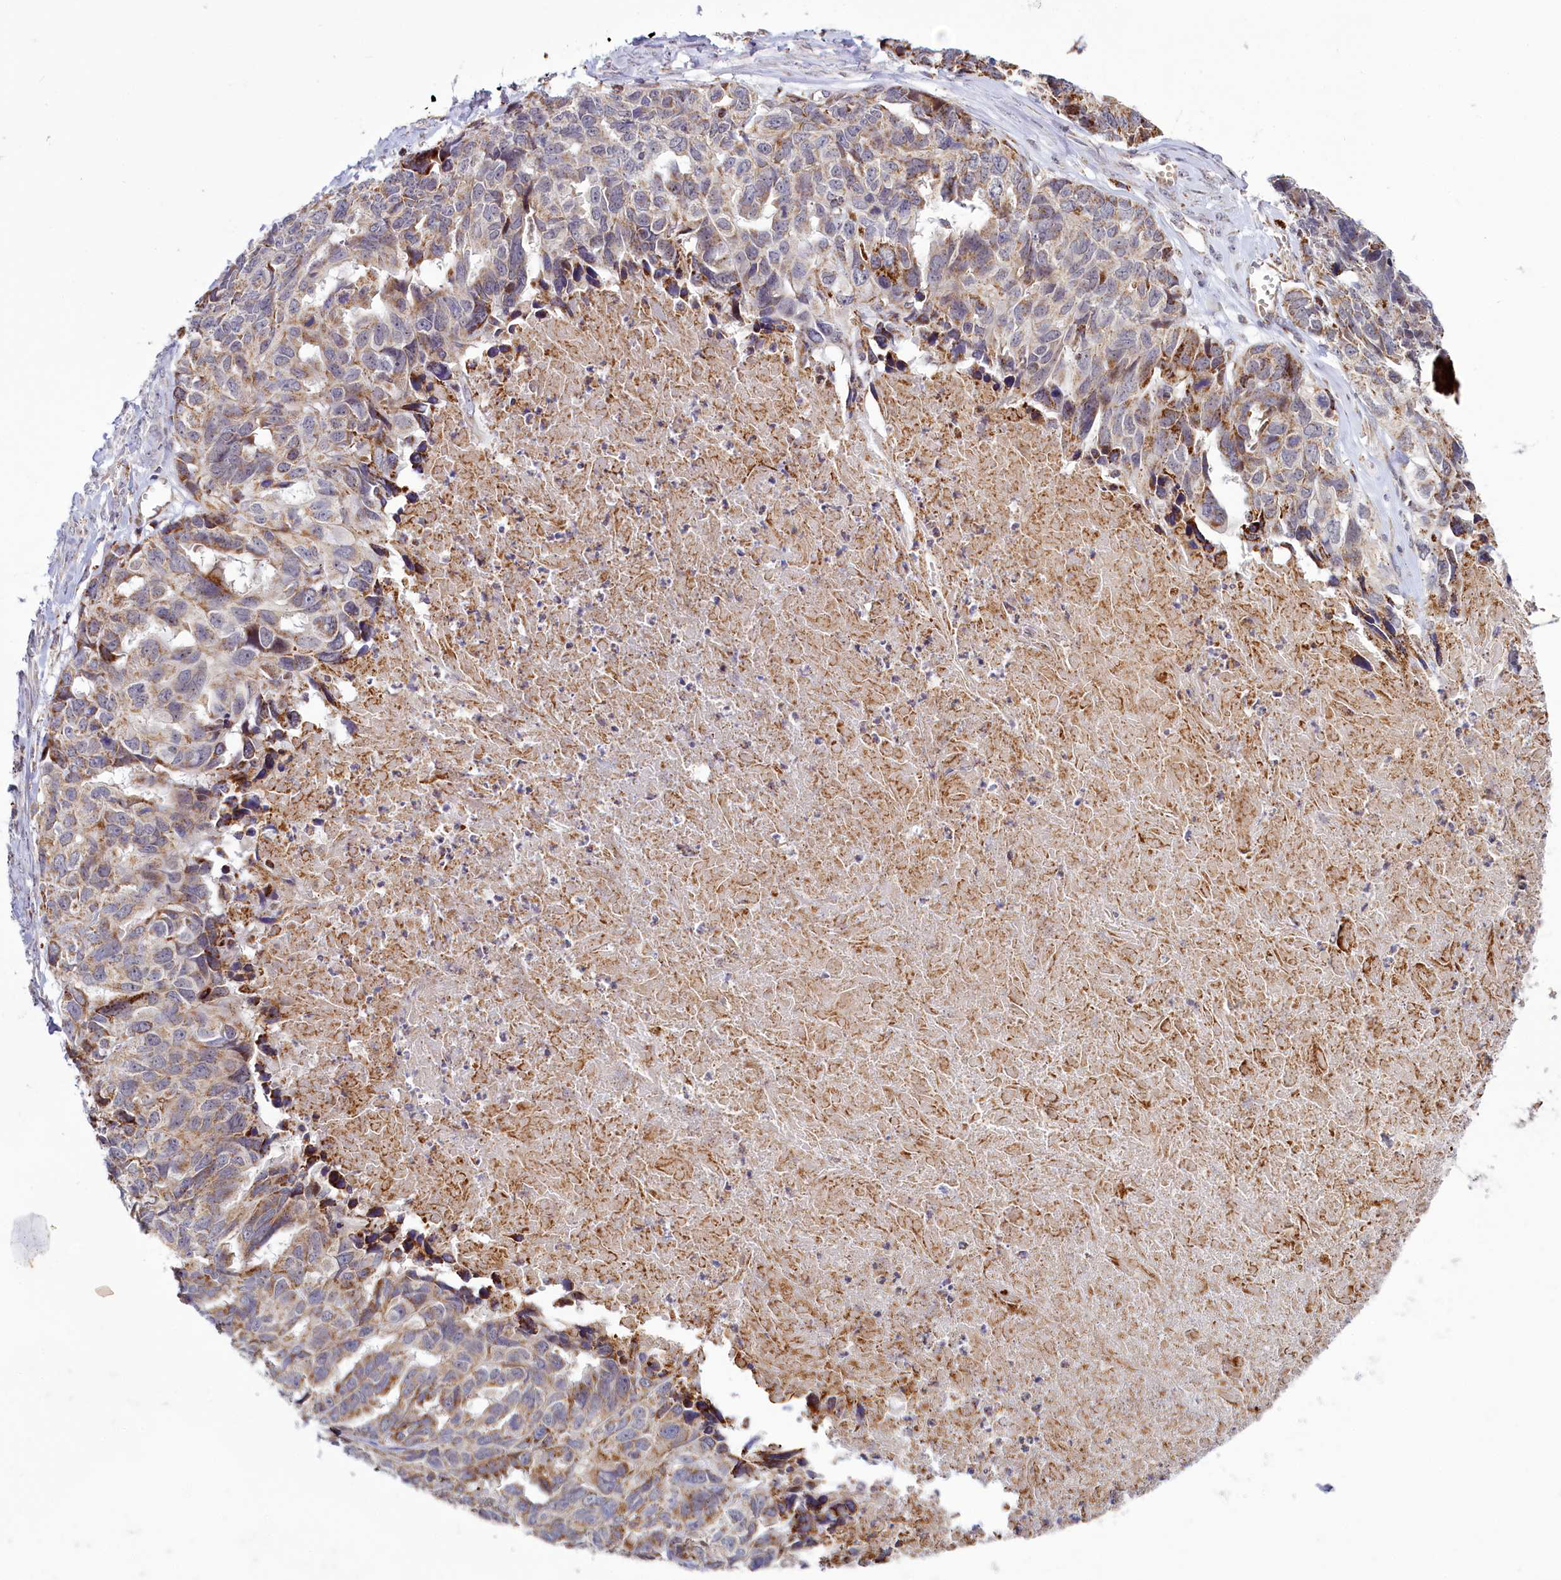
{"staining": {"intensity": "moderate", "quantity": ">75%", "location": "cytoplasmic/membranous"}, "tissue": "ovarian cancer", "cell_type": "Tumor cells", "image_type": "cancer", "snomed": [{"axis": "morphology", "description": "Cystadenocarcinoma, serous, NOS"}, {"axis": "topography", "description": "Ovary"}], "caption": "Ovarian cancer (serous cystadenocarcinoma) tissue exhibits moderate cytoplasmic/membranous staining in about >75% of tumor cells", "gene": "DYNC2H1", "patient": {"sex": "female", "age": 79}}